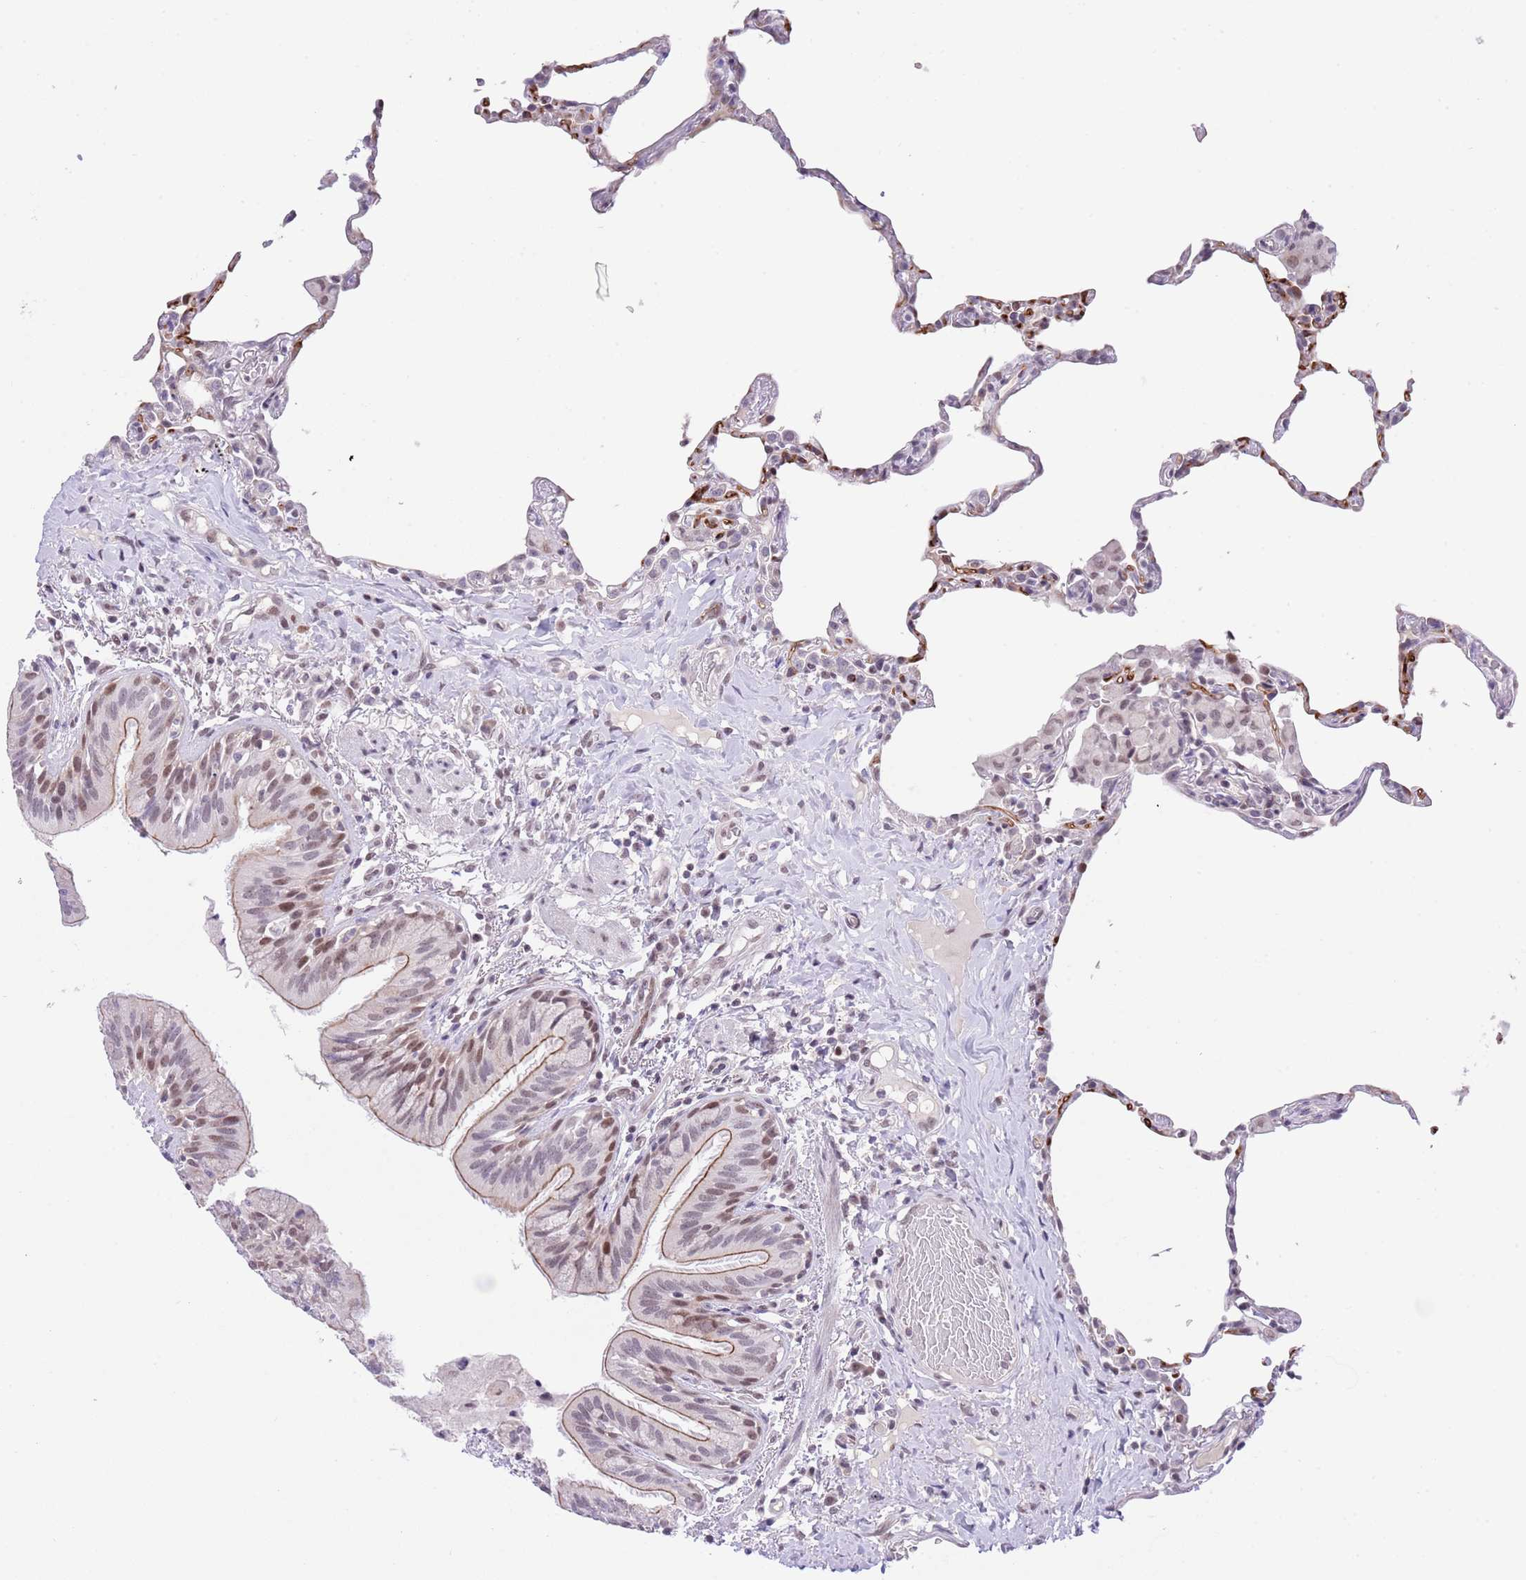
{"staining": {"intensity": "moderate", "quantity": "<25%", "location": "cytoplasmic/membranous,nuclear"}, "tissue": "lung", "cell_type": "Alveolar cells", "image_type": "normal", "snomed": [{"axis": "morphology", "description": "Normal tissue, NOS"}, {"axis": "topography", "description": "Lung"}], "caption": "Immunohistochemical staining of unremarkable lung reveals <25% levels of moderate cytoplasmic/membranous,nuclear protein staining in approximately <25% of alveolar cells. The staining was performed using DAB to visualize the protein expression in brown, while the nuclei were stained in blue with hematoxylin (Magnification: 20x).", "gene": "RFX1", "patient": {"sex": "female", "age": 57}}